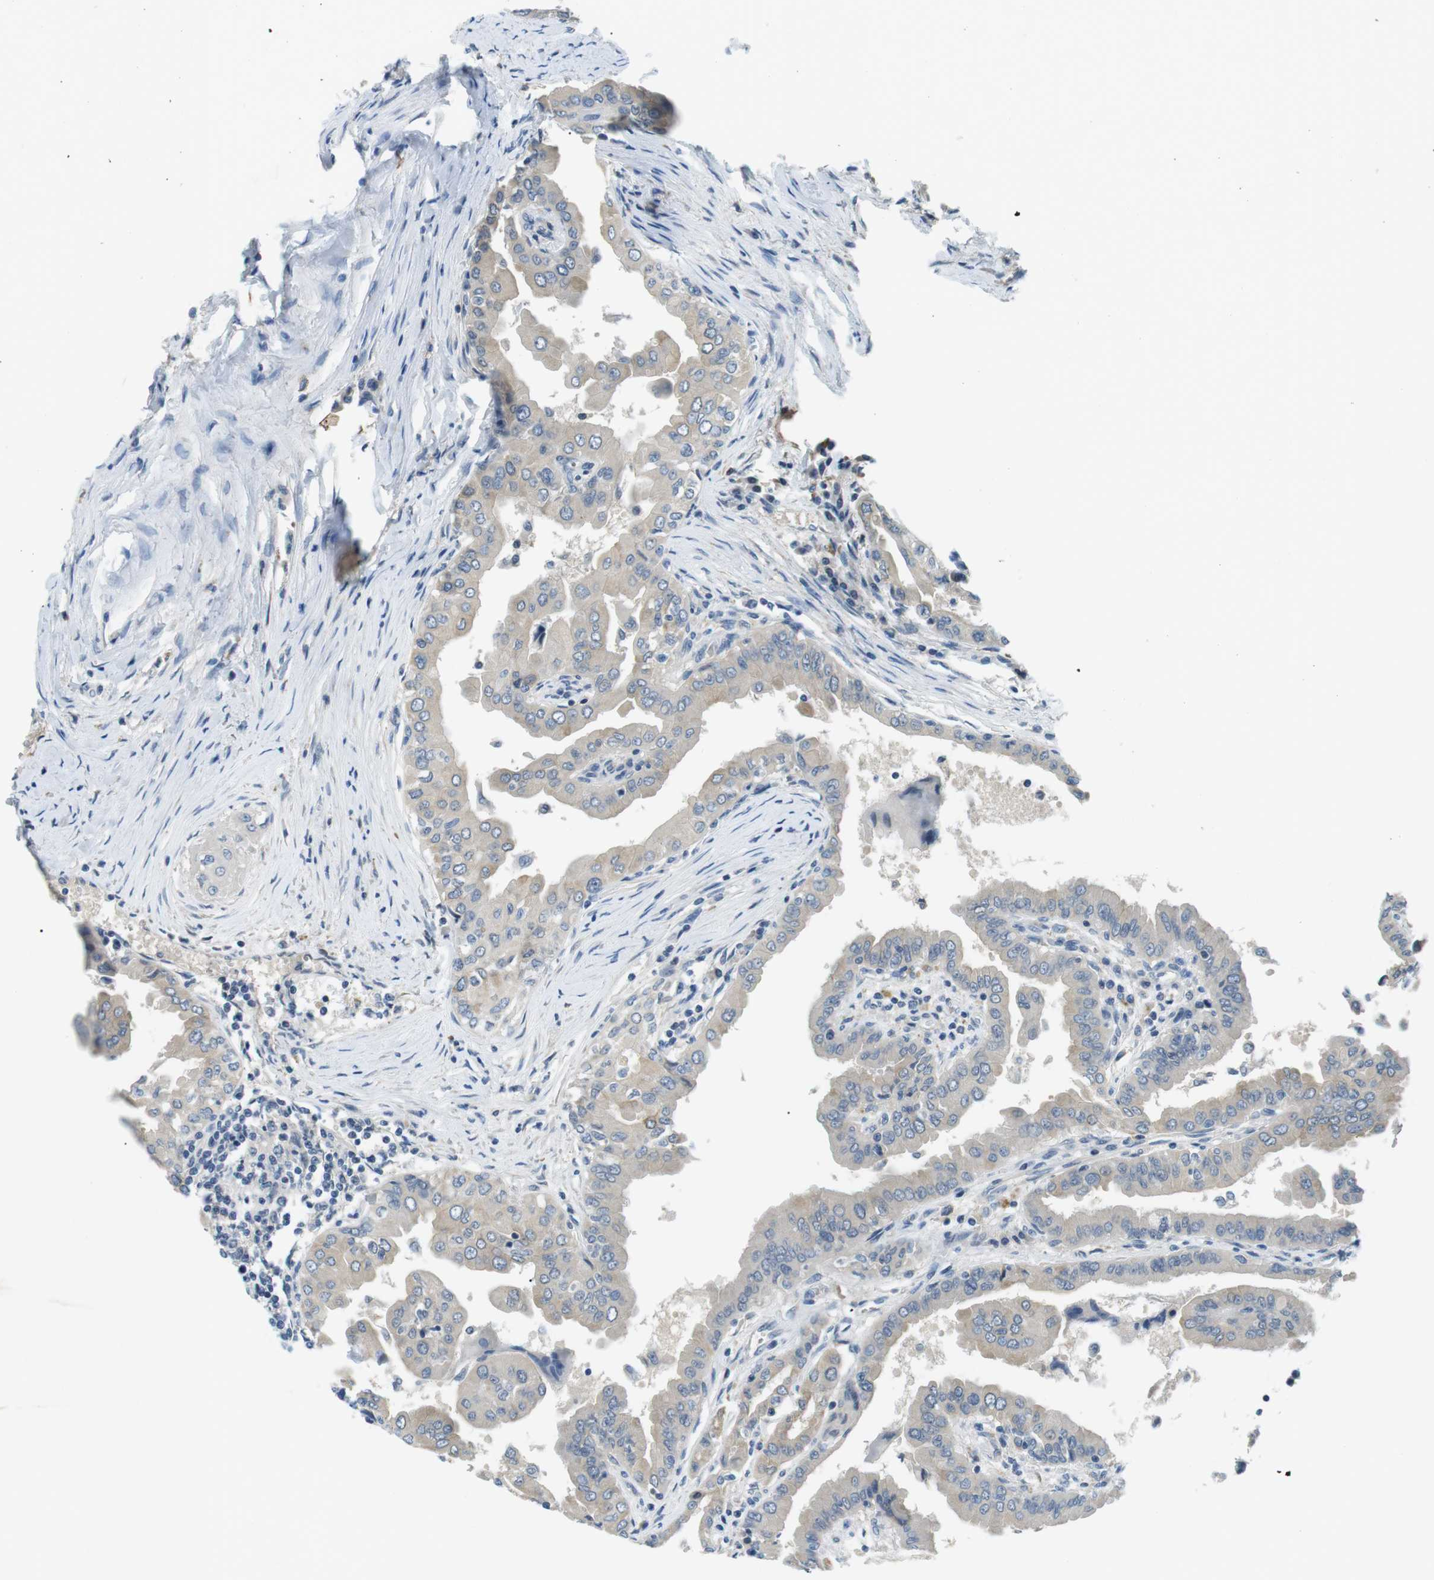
{"staining": {"intensity": "negative", "quantity": "none", "location": "none"}, "tissue": "thyroid cancer", "cell_type": "Tumor cells", "image_type": "cancer", "snomed": [{"axis": "morphology", "description": "Papillary adenocarcinoma, NOS"}, {"axis": "topography", "description": "Thyroid gland"}], "caption": "This is an IHC histopathology image of thyroid papillary adenocarcinoma. There is no expression in tumor cells.", "gene": "WSCD1", "patient": {"sex": "male", "age": 33}}